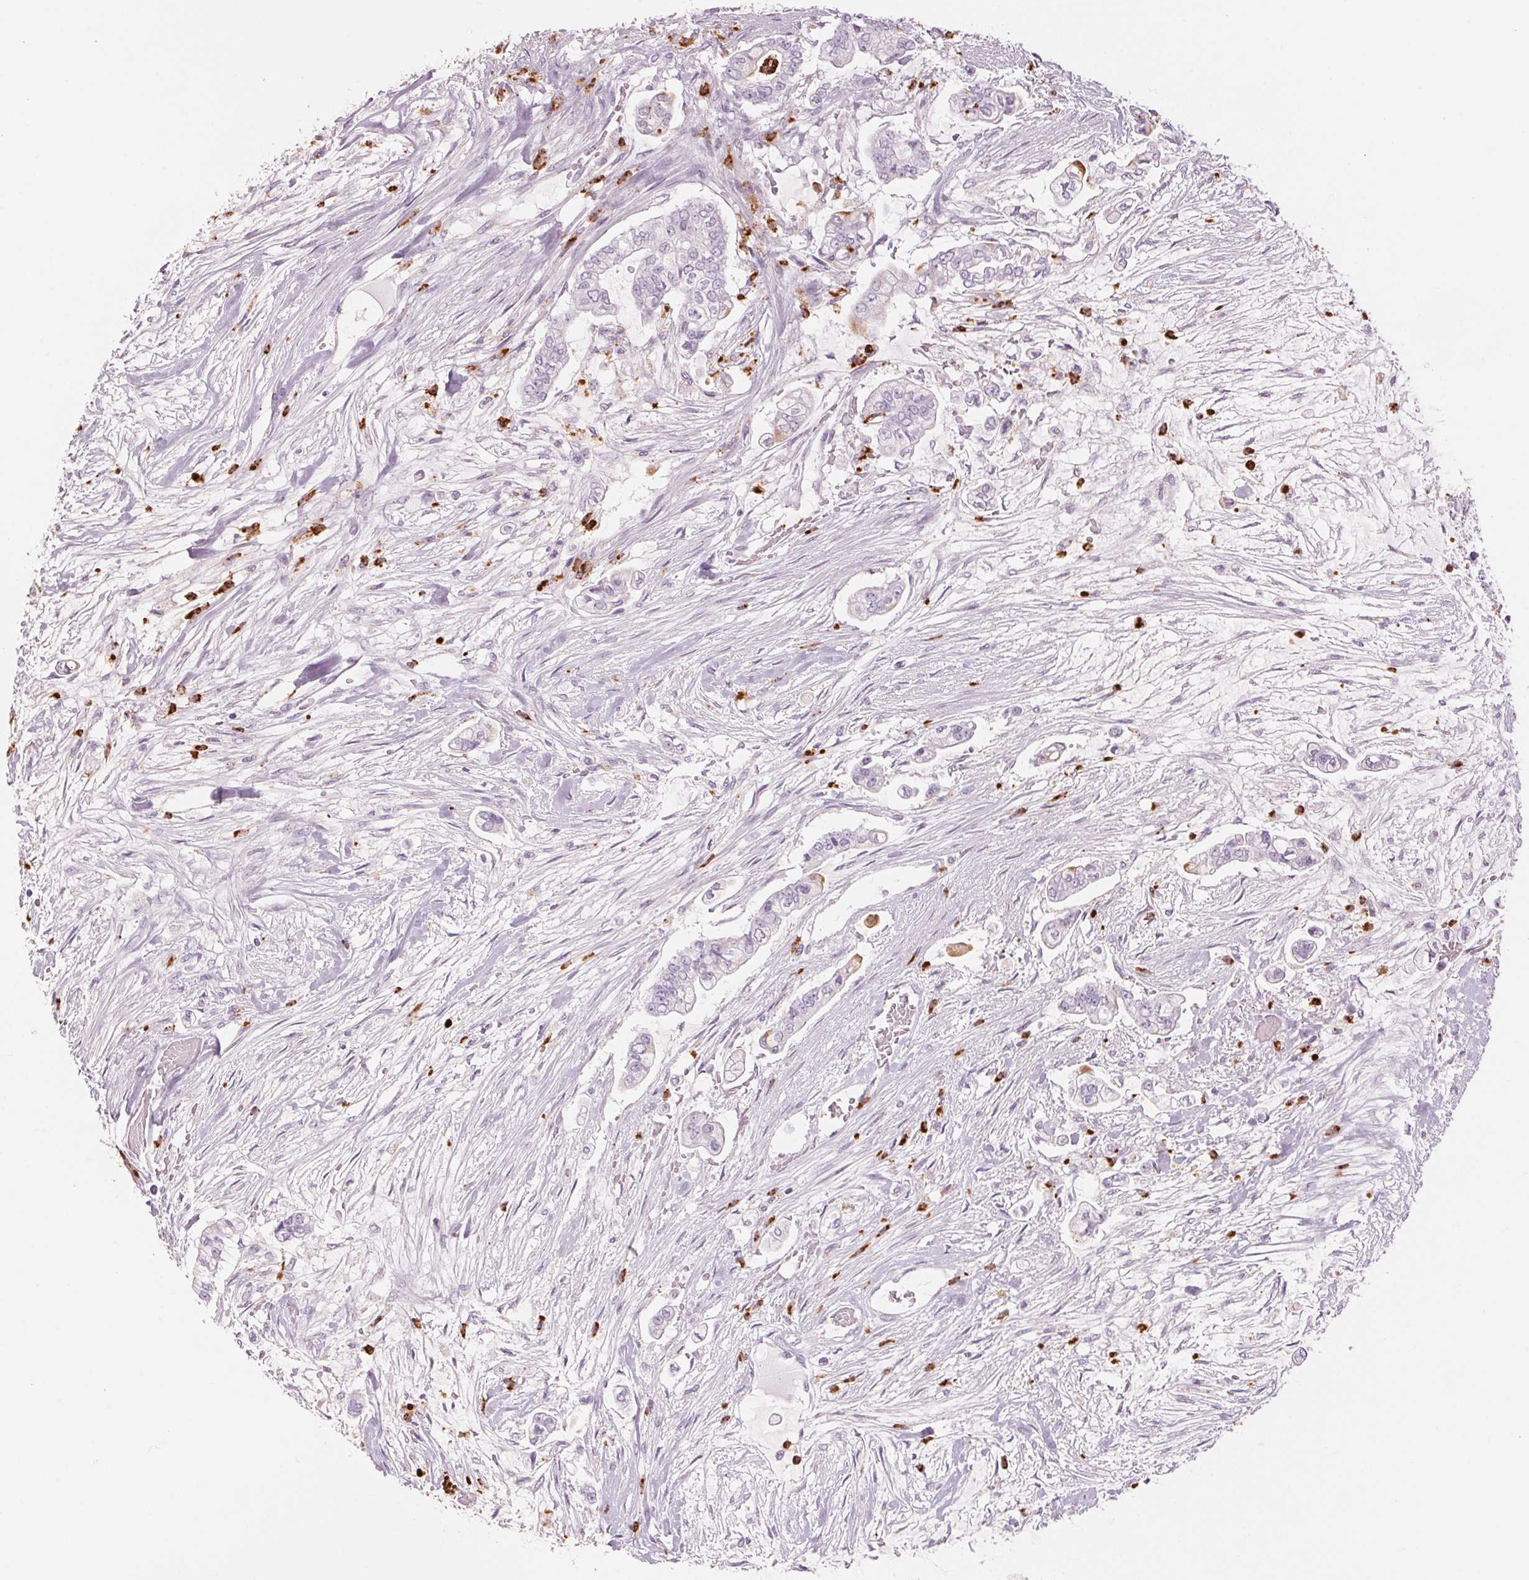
{"staining": {"intensity": "negative", "quantity": "none", "location": "none"}, "tissue": "pancreatic cancer", "cell_type": "Tumor cells", "image_type": "cancer", "snomed": [{"axis": "morphology", "description": "Adenocarcinoma, NOS"}, {"axis": "topography", "description": "Pancreas"}], "caption": "Histopathology image shows no significant protein staining in tumor cells of adenocarcinoma (pancreatic). (DAB (3,3'-diaminobenzidine) immunohistochemistry (IHC), high magnification).", "gene": "KLK7", "patient": {"sex": "female", "age": 69}}